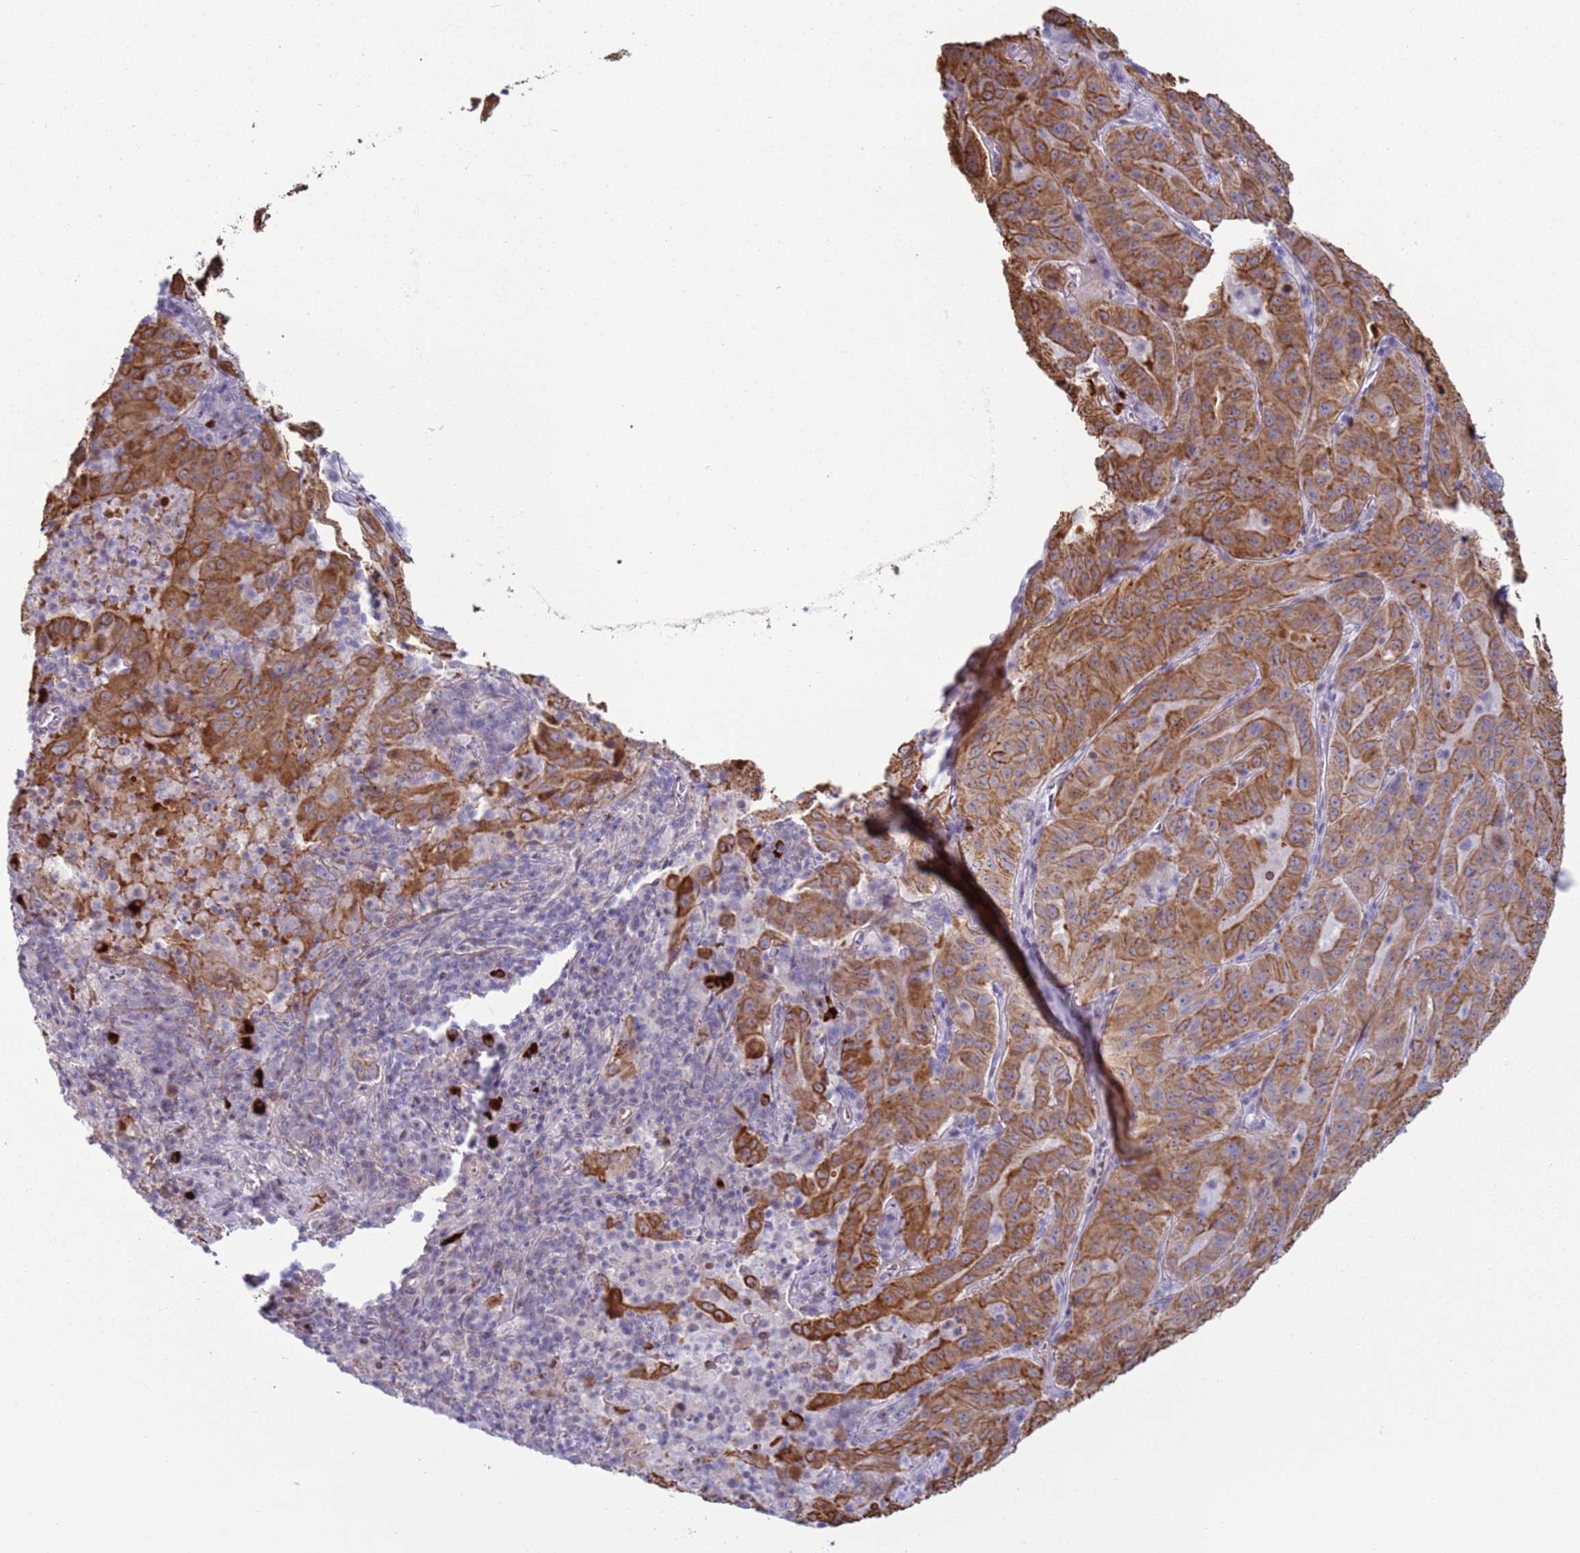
{"staining": {"intensity": "moderate", "quantity": ">75%", "location": "cytoplasmic/membranous"}, "tissue": "pancreatic cancer", "cell_type": "Tumor cells", "image_type": "cancer", "snomed": [{"axis": "morphology", "description": "Adenocarcinoma, NOS"}, {"axis": "topography", "description": "Pancreas"}], "caption": "Moderate cytoplasmic/membranous staining is identified in about >75% of tumor cells in adenocarcinoma (pancreatic).", "gene": "NPAP1", "patient": {"sex": "male", "age": 63}}